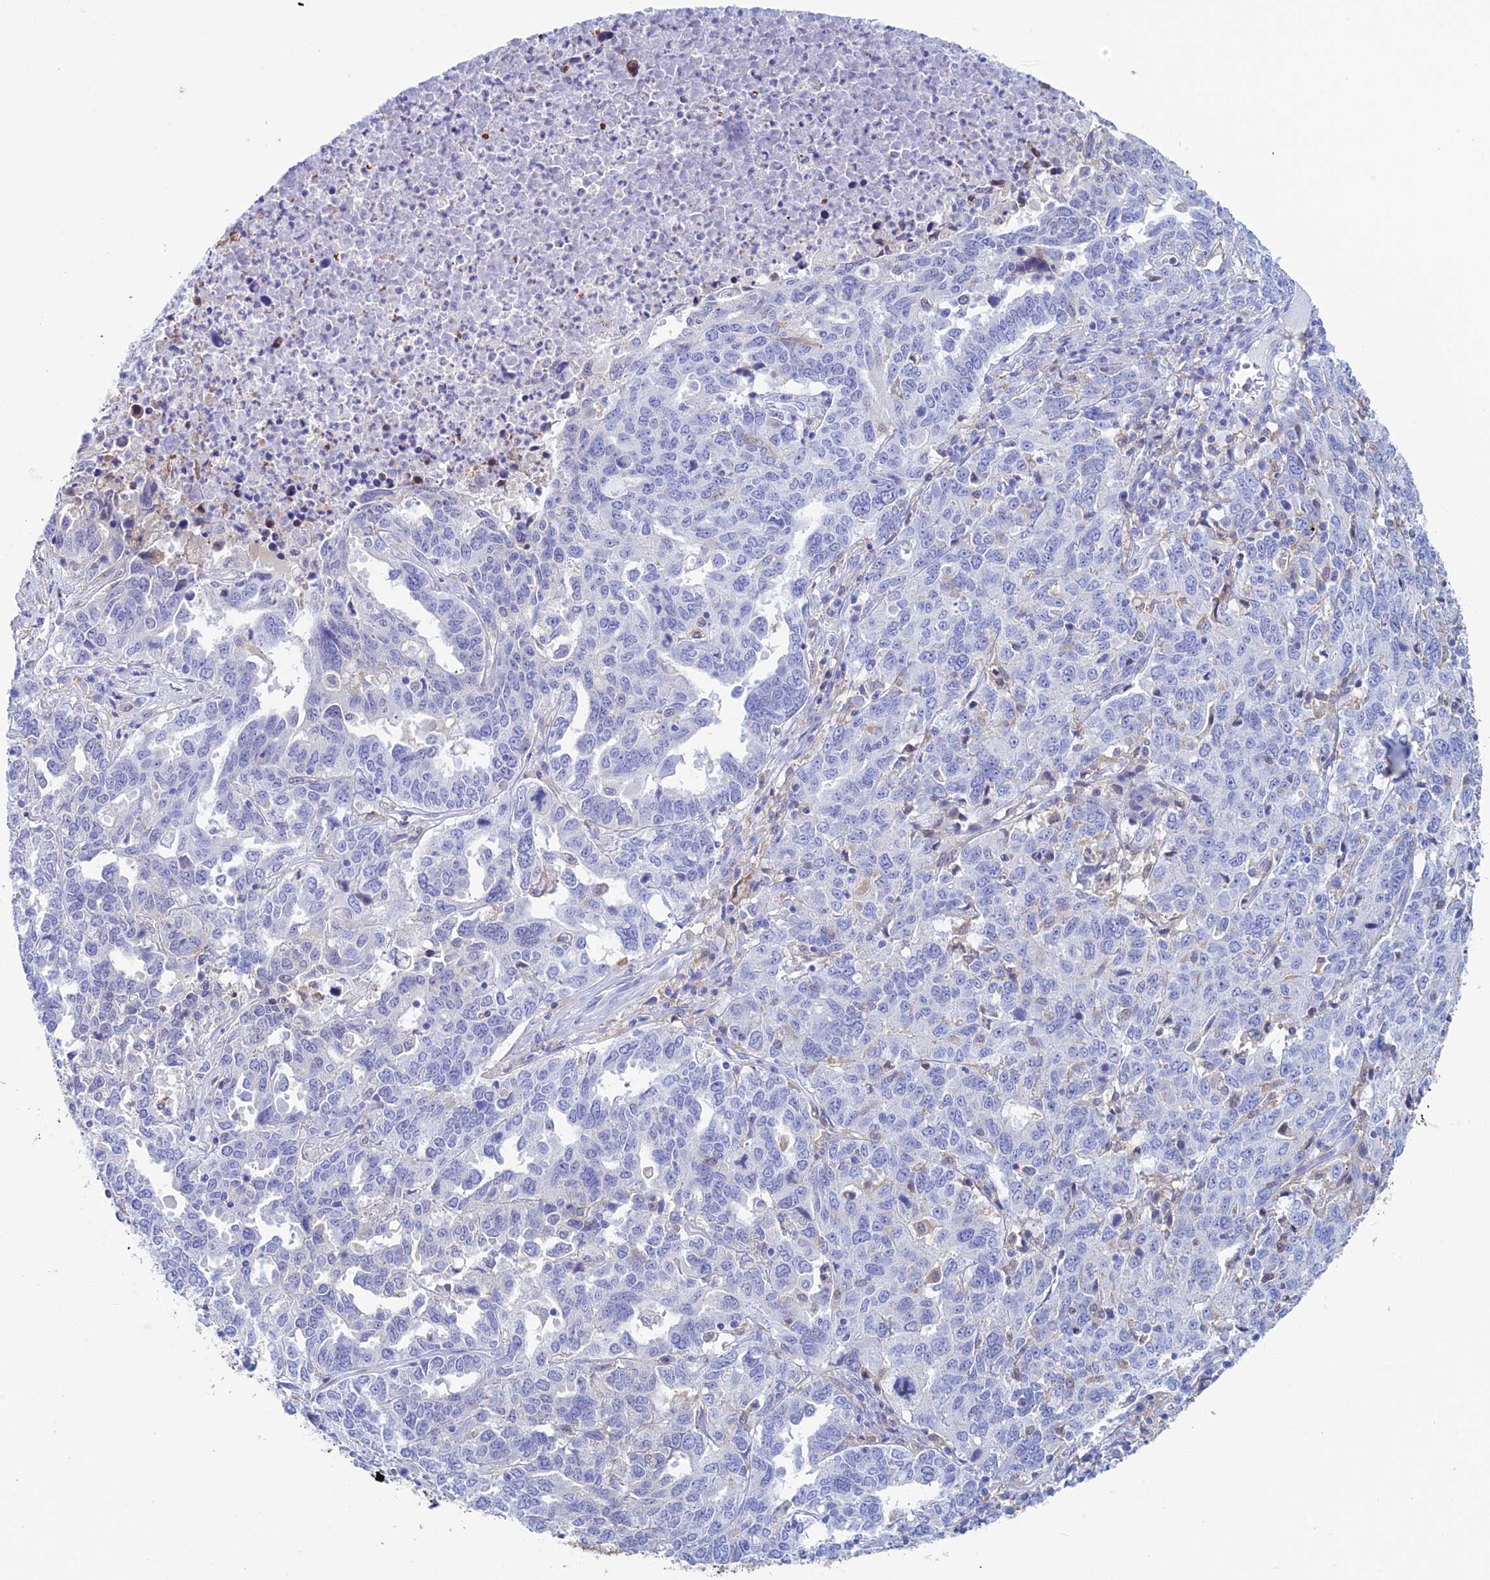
{"staining": {"intensity": "negative", "quantity": "none", "location": "none"}, "tissue": "ovarian cancer", "cell_type": "Tumor cells", "image_type": "cancer", "snomed": [{"axis": "morphology", "description": "Carcinoma, endometroid"}, {"axis": "topography", "description": "Ovary"}], "caption": "This is an immunohistochemistry micrograph of human ovarian cancer (endometroid carcinoma). There is no positivity in tumor cells.", "gene": "KCNK17", "patient": {"sex": "female", "age": 62}}